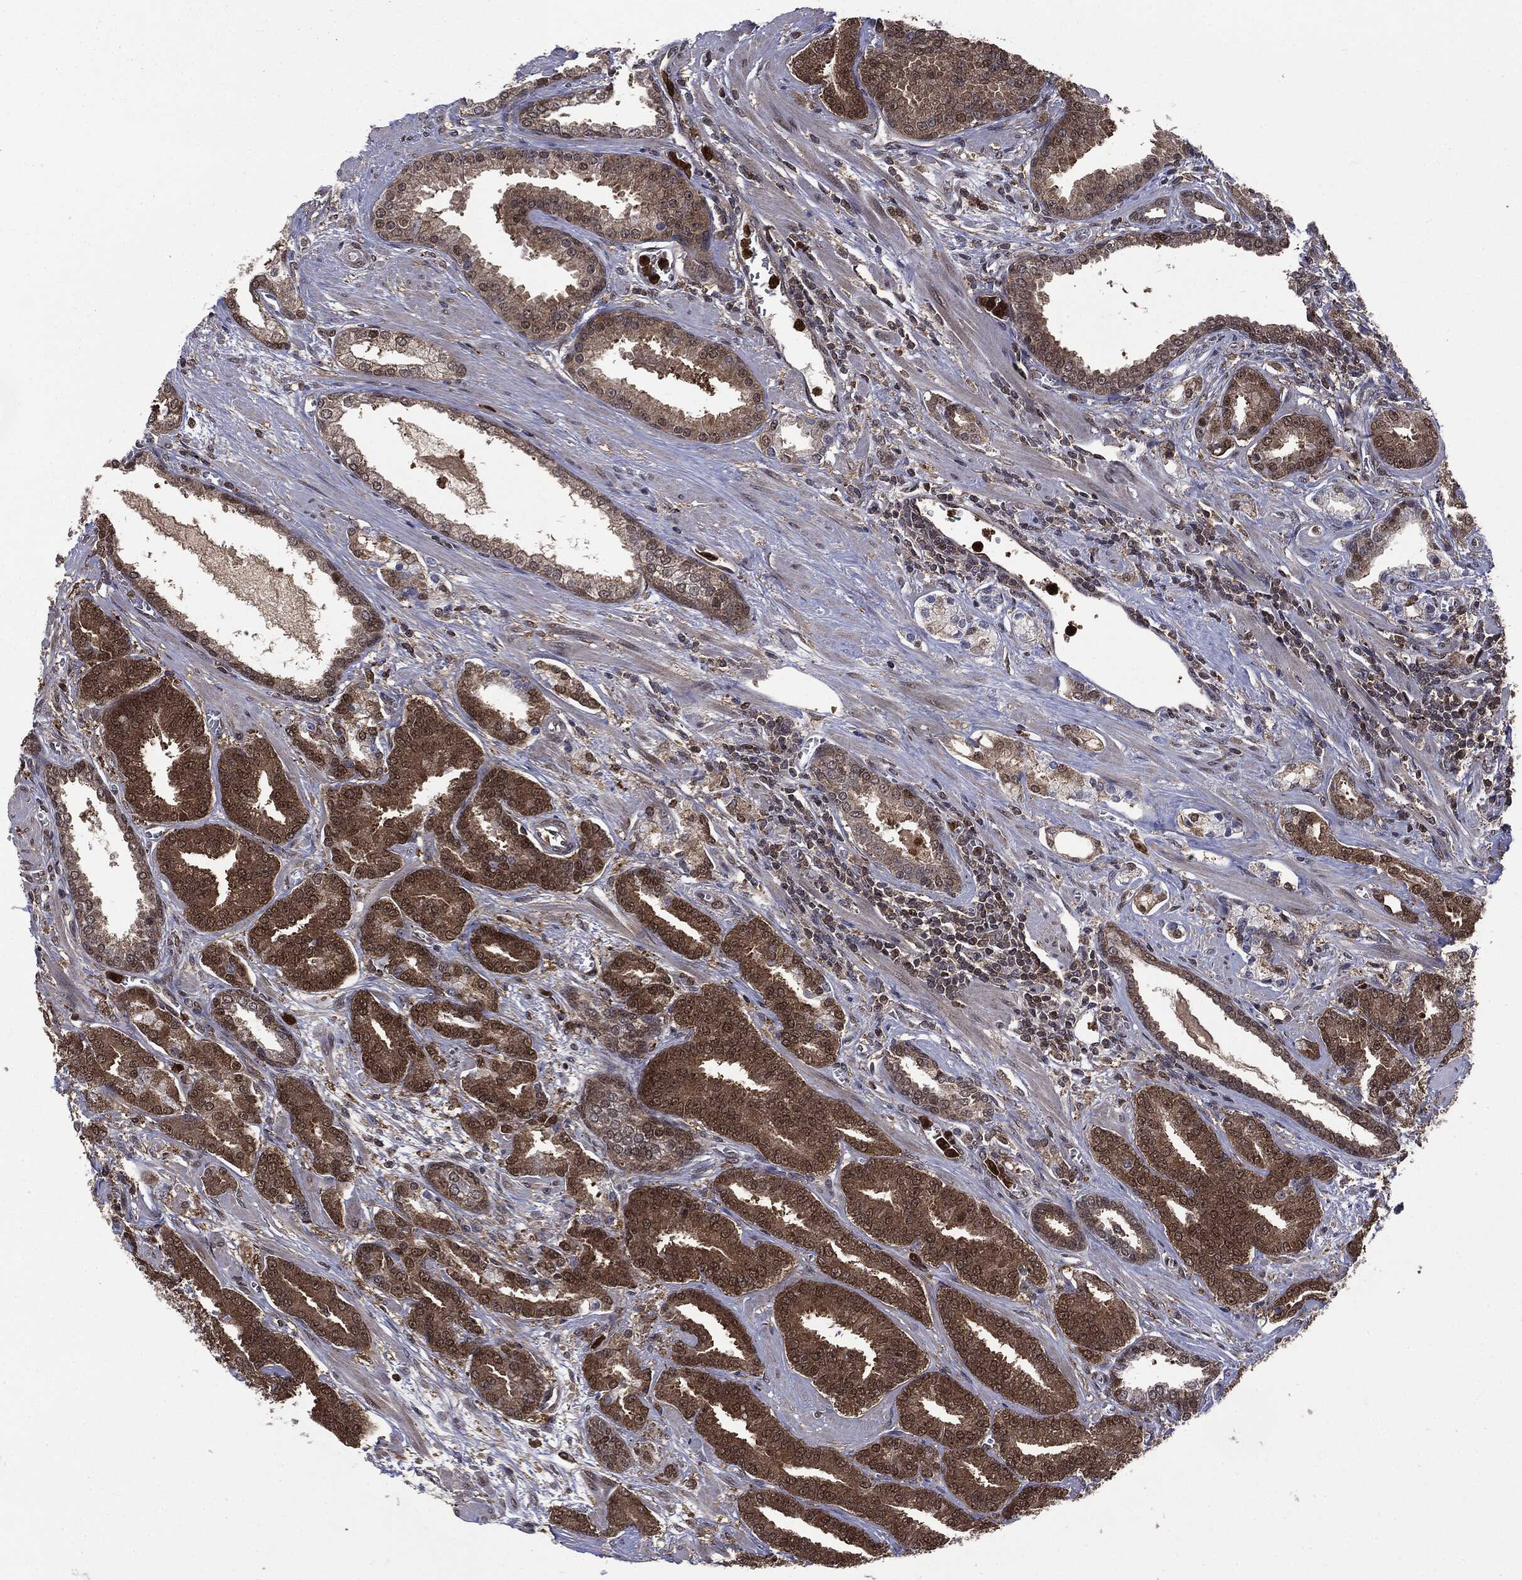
{"staining": {"intensity": "strong", "quantity": "25%-75%", "location": "cytoplasmic/membranous"}, "tissue": "prostate cancer", "cell_type": "Tumor cells", "image_type": "cancer", "snomed": [{"axis": "morphology", "description": "Adenocarcinoma, High grade"}, {"axis": "topography", "description": "Prostate"}], "caption": "Human adenocarcinoma (high-grade) (prostate) stained with a protein marker displays strong staining in tumor cells.", "gene": "GPI", "patient": {"sex": "male", "age": 60}}